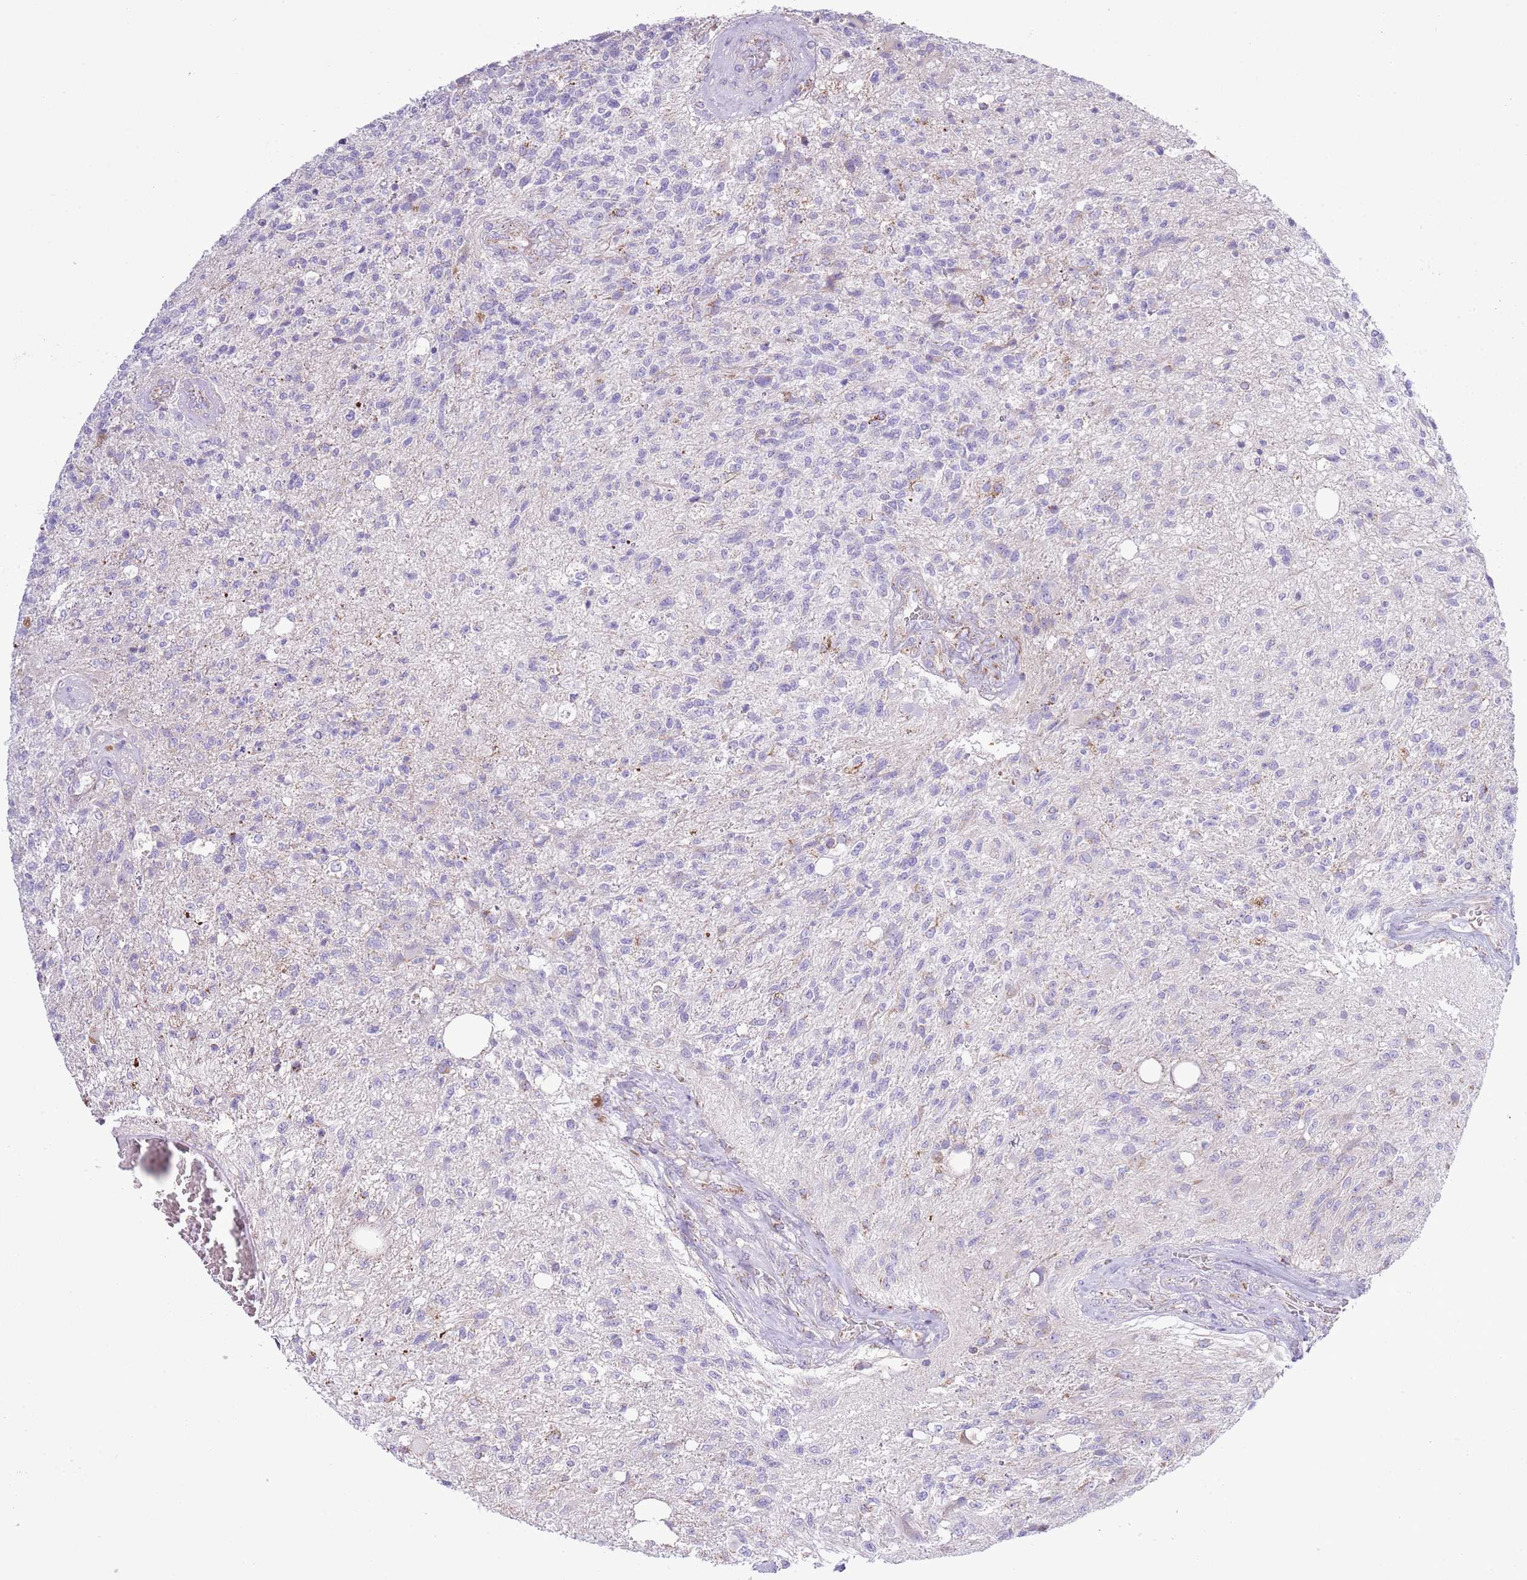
{"staining": {"intensity": "negative", "quantity": "none", "location": "none"}, "tissue": "glioma", "cell_type": "Tumor cells", "image_type": "cancer", "snomed": [{"axis": "morphology", "description": "Glioma, malignant, High grade"}, {"axis": "topography", "description": "Brain"}], "caption": "High magnification brightfield microscopy of malignant glioma (high-grade) stained with DAB (brown) and counterstained with hematoxylin (blue): tumor cells show no significant positivity.", "gene": "ATP6V1B1", "patient": {"sex": "male", "age": 56}}